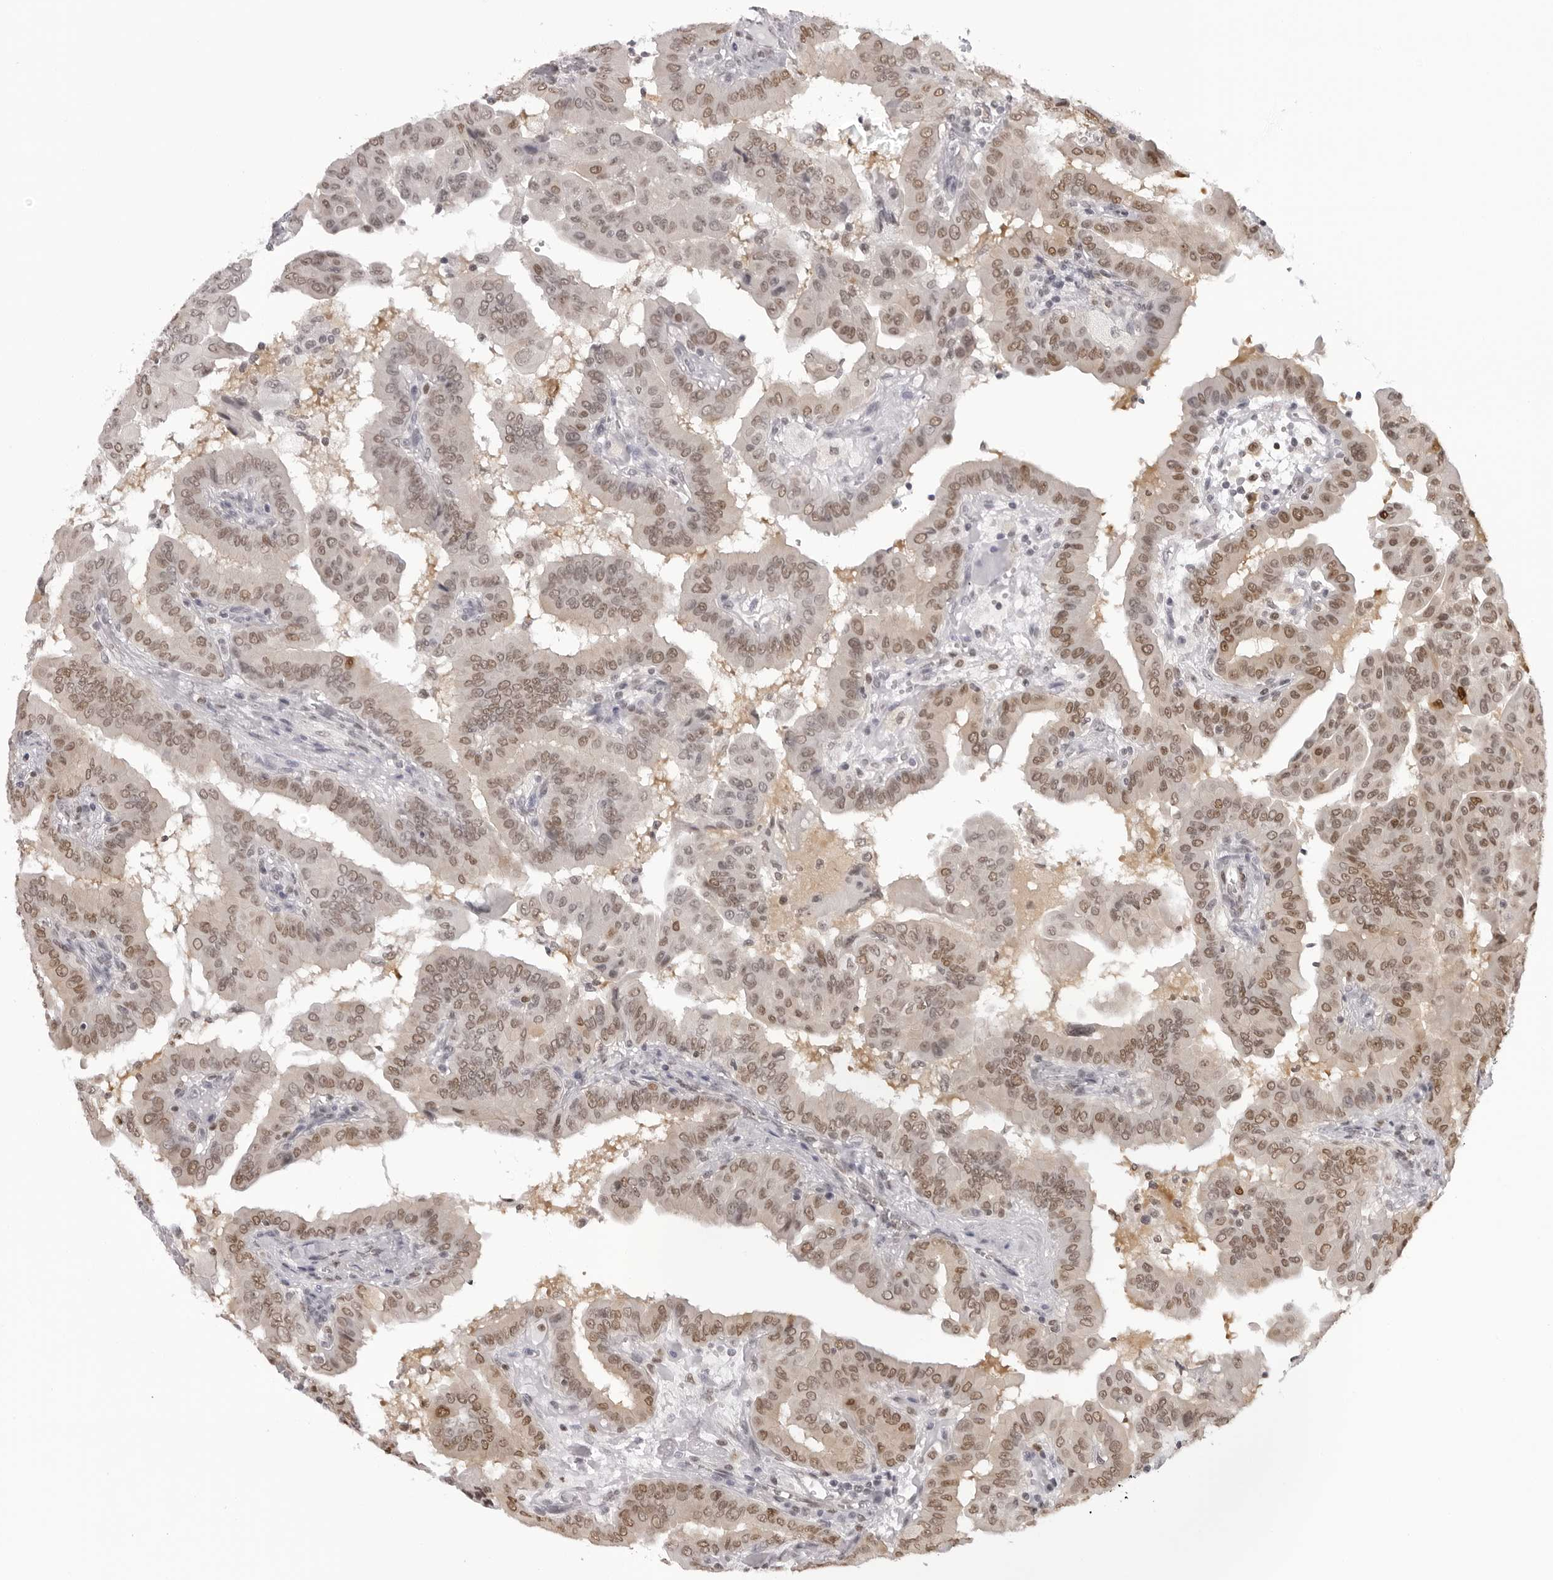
{"staining": {"intensity": "moderate", "quantity": ">75%", "location": "nuclear"}, "tissue": "thyroid cancer", "cell_type": "Tumor cells", "image_type": "cancer", "snomed": [{"axis": "morphology", "description": "Papillary adenocarcinoma, NOS"}, {"axis": "topography", "description": "Thyroid gland"}], "caption": "This is a photomicrograph of immunohistochemistry staining of thyroid cancer (papillary adenocarcinoma), which shows moderate positivity in the nuclear of tumor cells.", "gene": "HSPA4", "patient": {"sex": "male", "age": 33}}